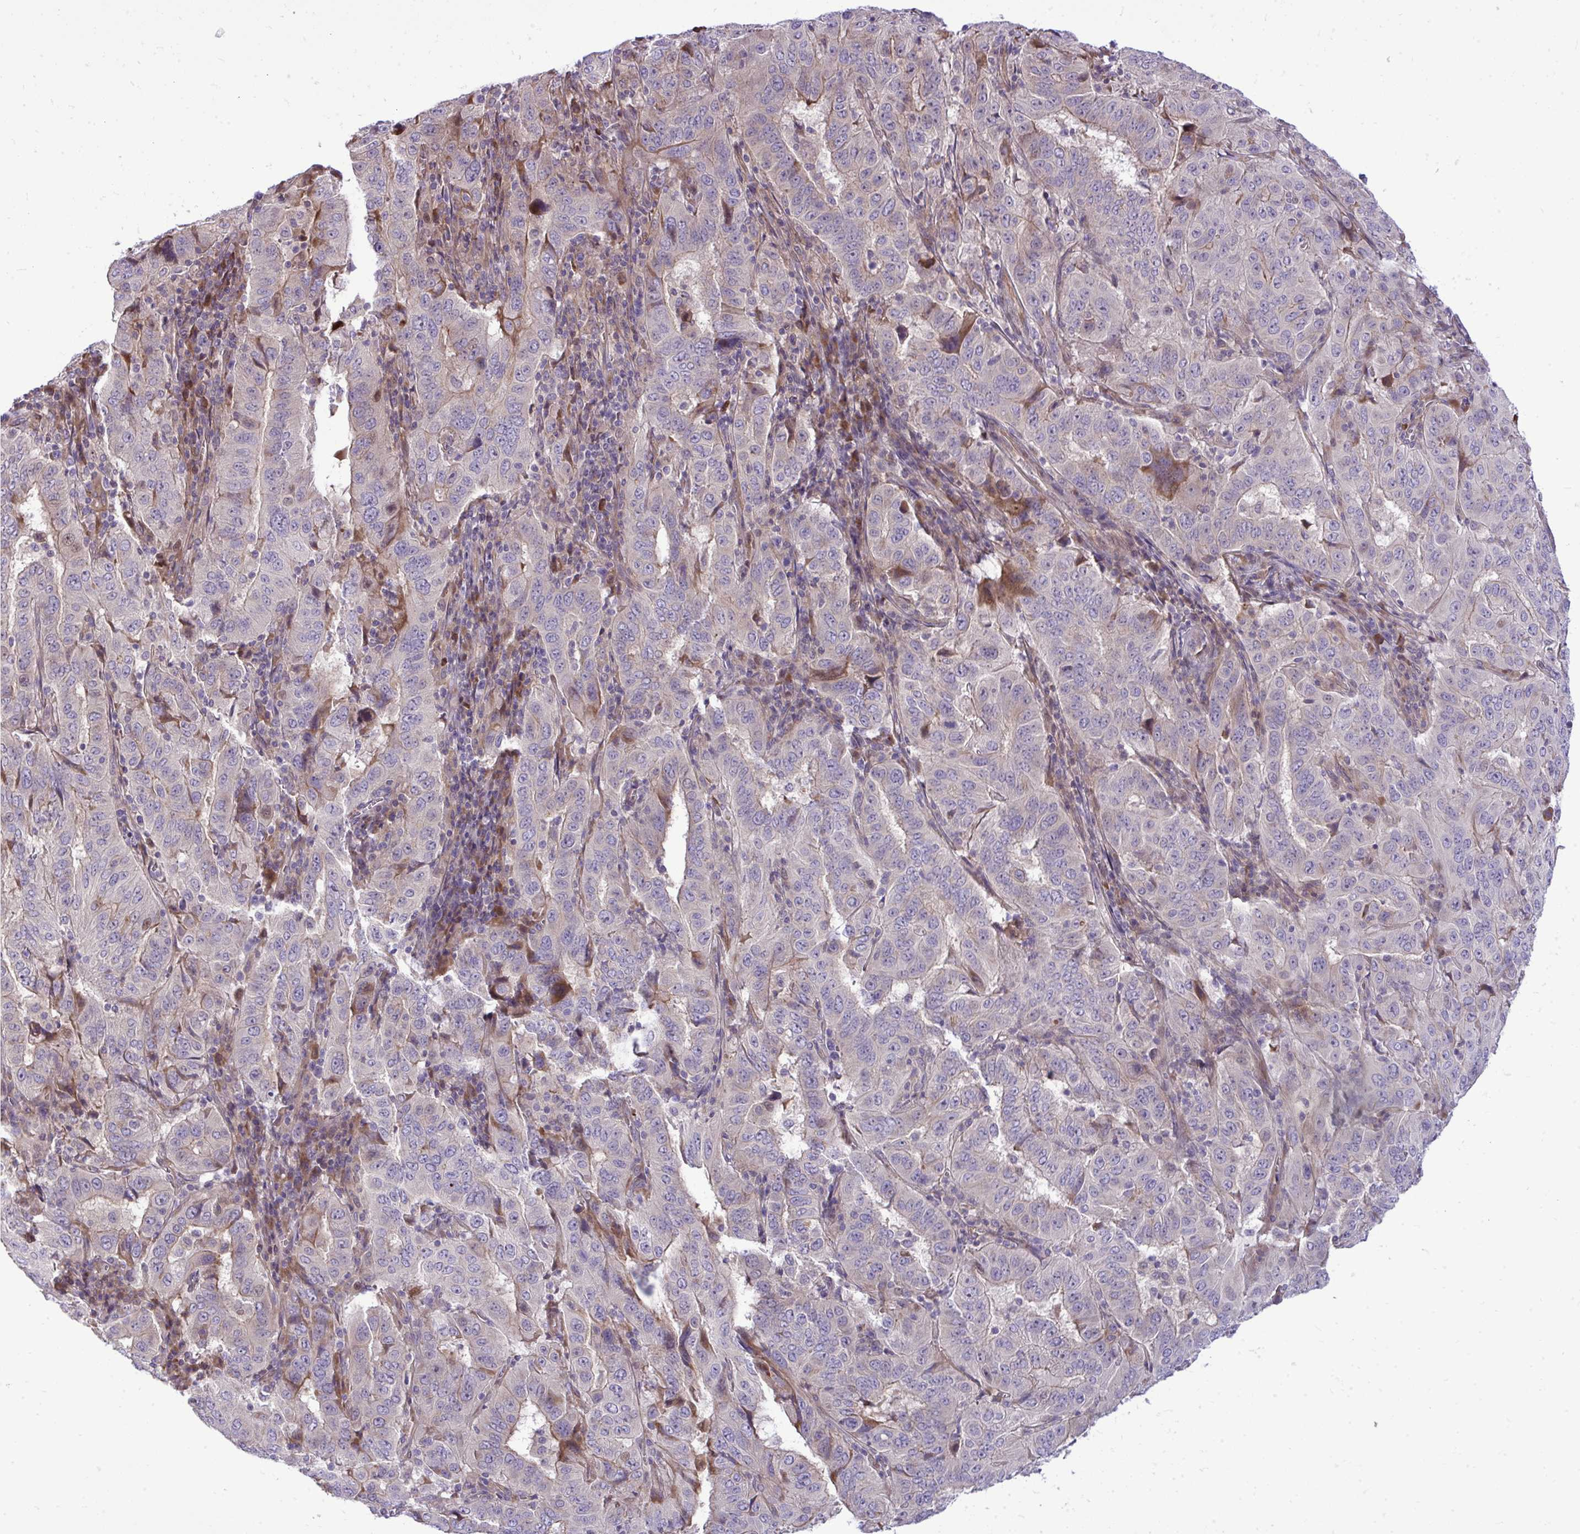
{"staining": {"intensity": "negative", "quantity": "none", "location": "none"}, "tissue": "pancreatic cancer", "cell_type": "Tumor cells", "image_type": "cancer", "snomed": [{"axis": "morphology", "description": "Adenocarcinoma, NOS"}, {"axis": "topography", "description": "Pancreas"}], "caption": "Pancreatic cancer (adenocarcinoma) was stained to show a protein in brown. There is no significant staining in tumor cells.", "gene": "ZSCAN9", "patient": {"sex": "male", "age": 63}}